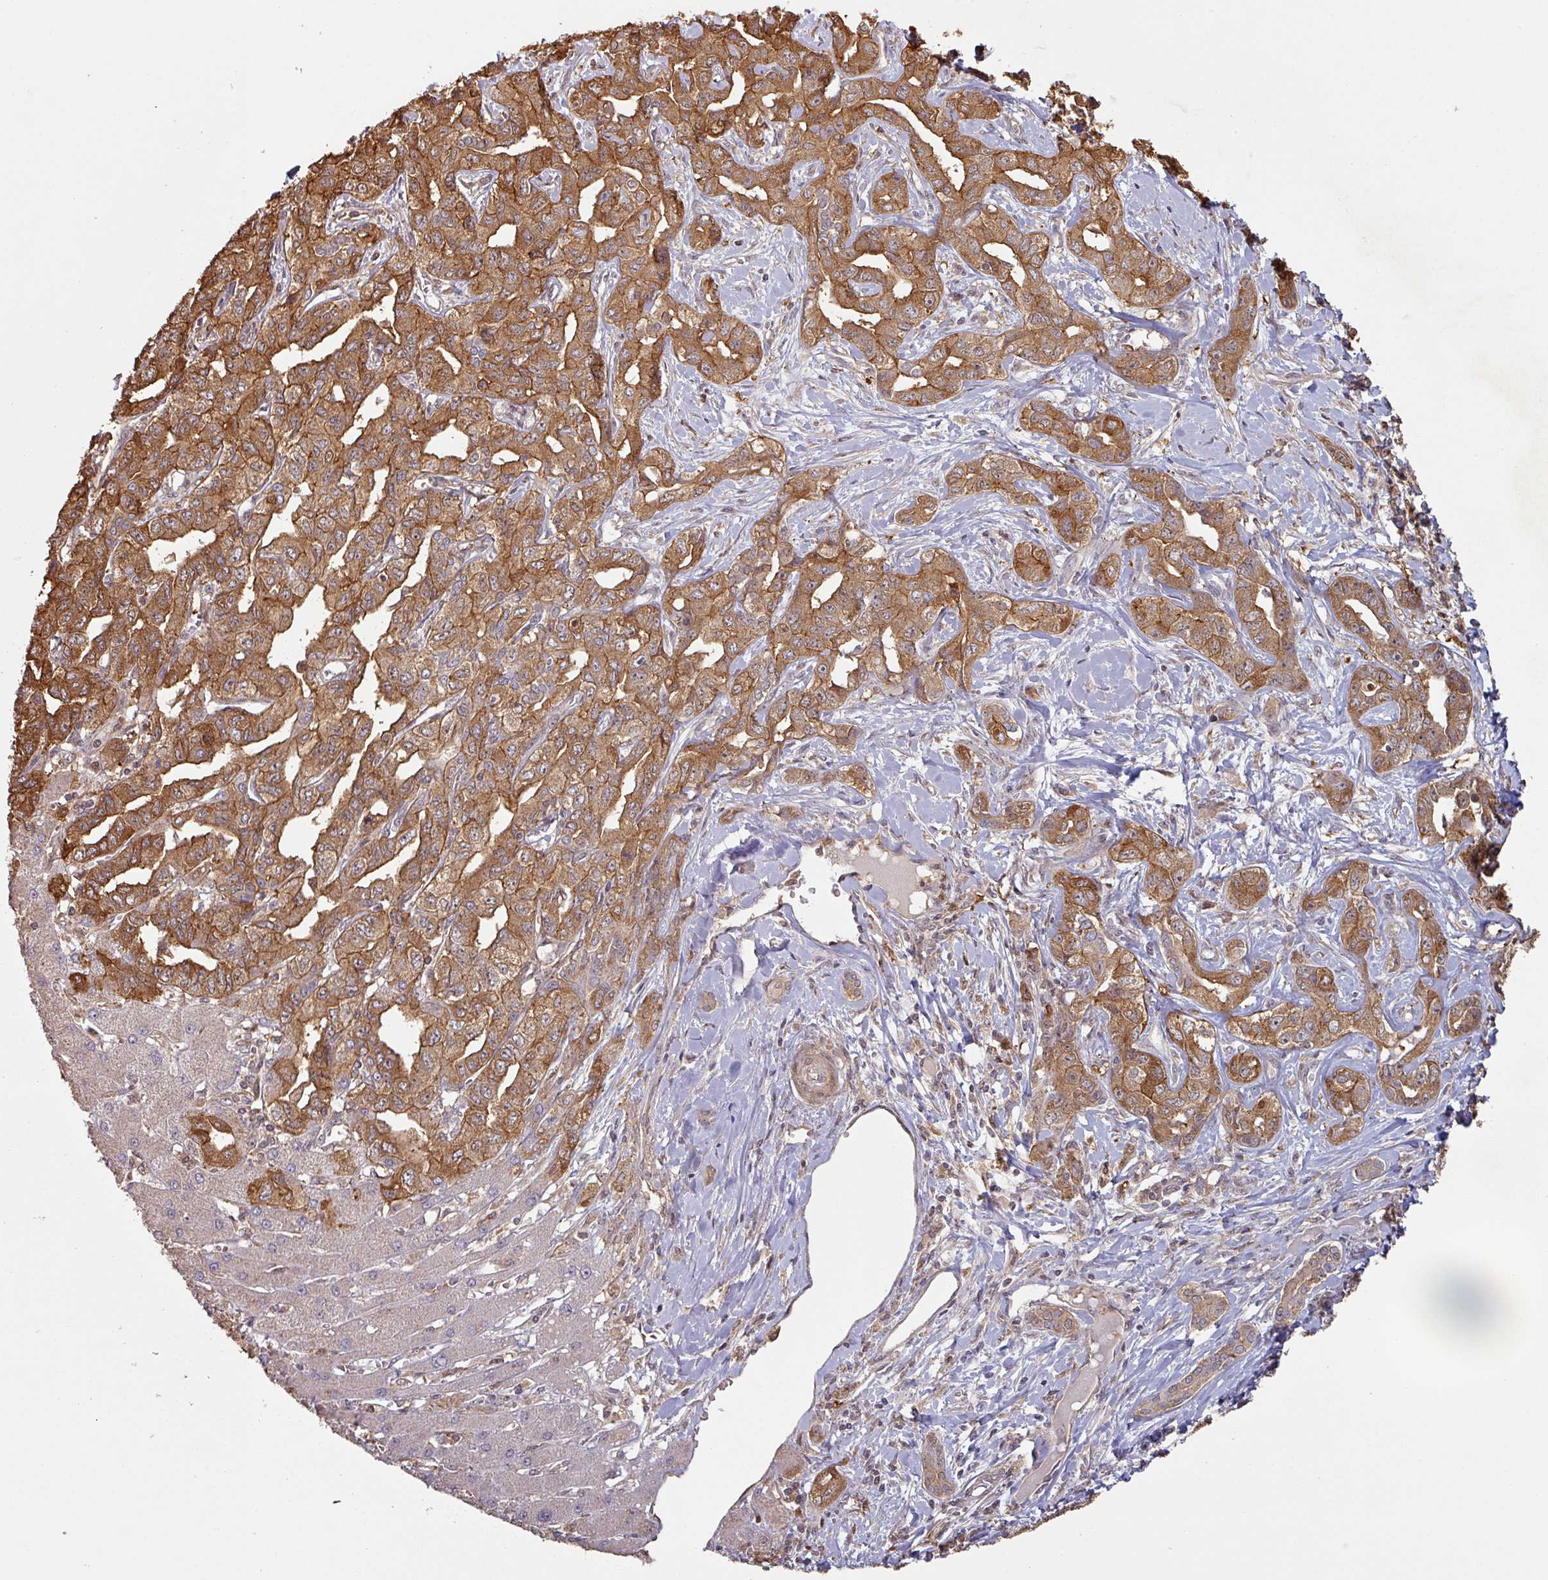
{"staining": {"intensity": "moderate", "quantity": ">75%", "location": "cytoplasmic/membranous"}, "tissue": "liver cancer", "cell_type": "Tumor cells", "image_type": "cancer", "snomed": [{"axis": "morphology", "description": "Cholangiocarcinoma"}, {"axis": "topography", "description": "Liver"}], "caption": "A medium amount of moderate cytoplasmic/membranous positivity is present in about >75% of tumor cells in liver cancer tissue. The staining is performed using DAB brown chromogen to label protein expression. The nuclei are counter-stained blue using hematoxylin.", "gene": "ZNF322", "patient": {"sex": "male", "age": 59}}